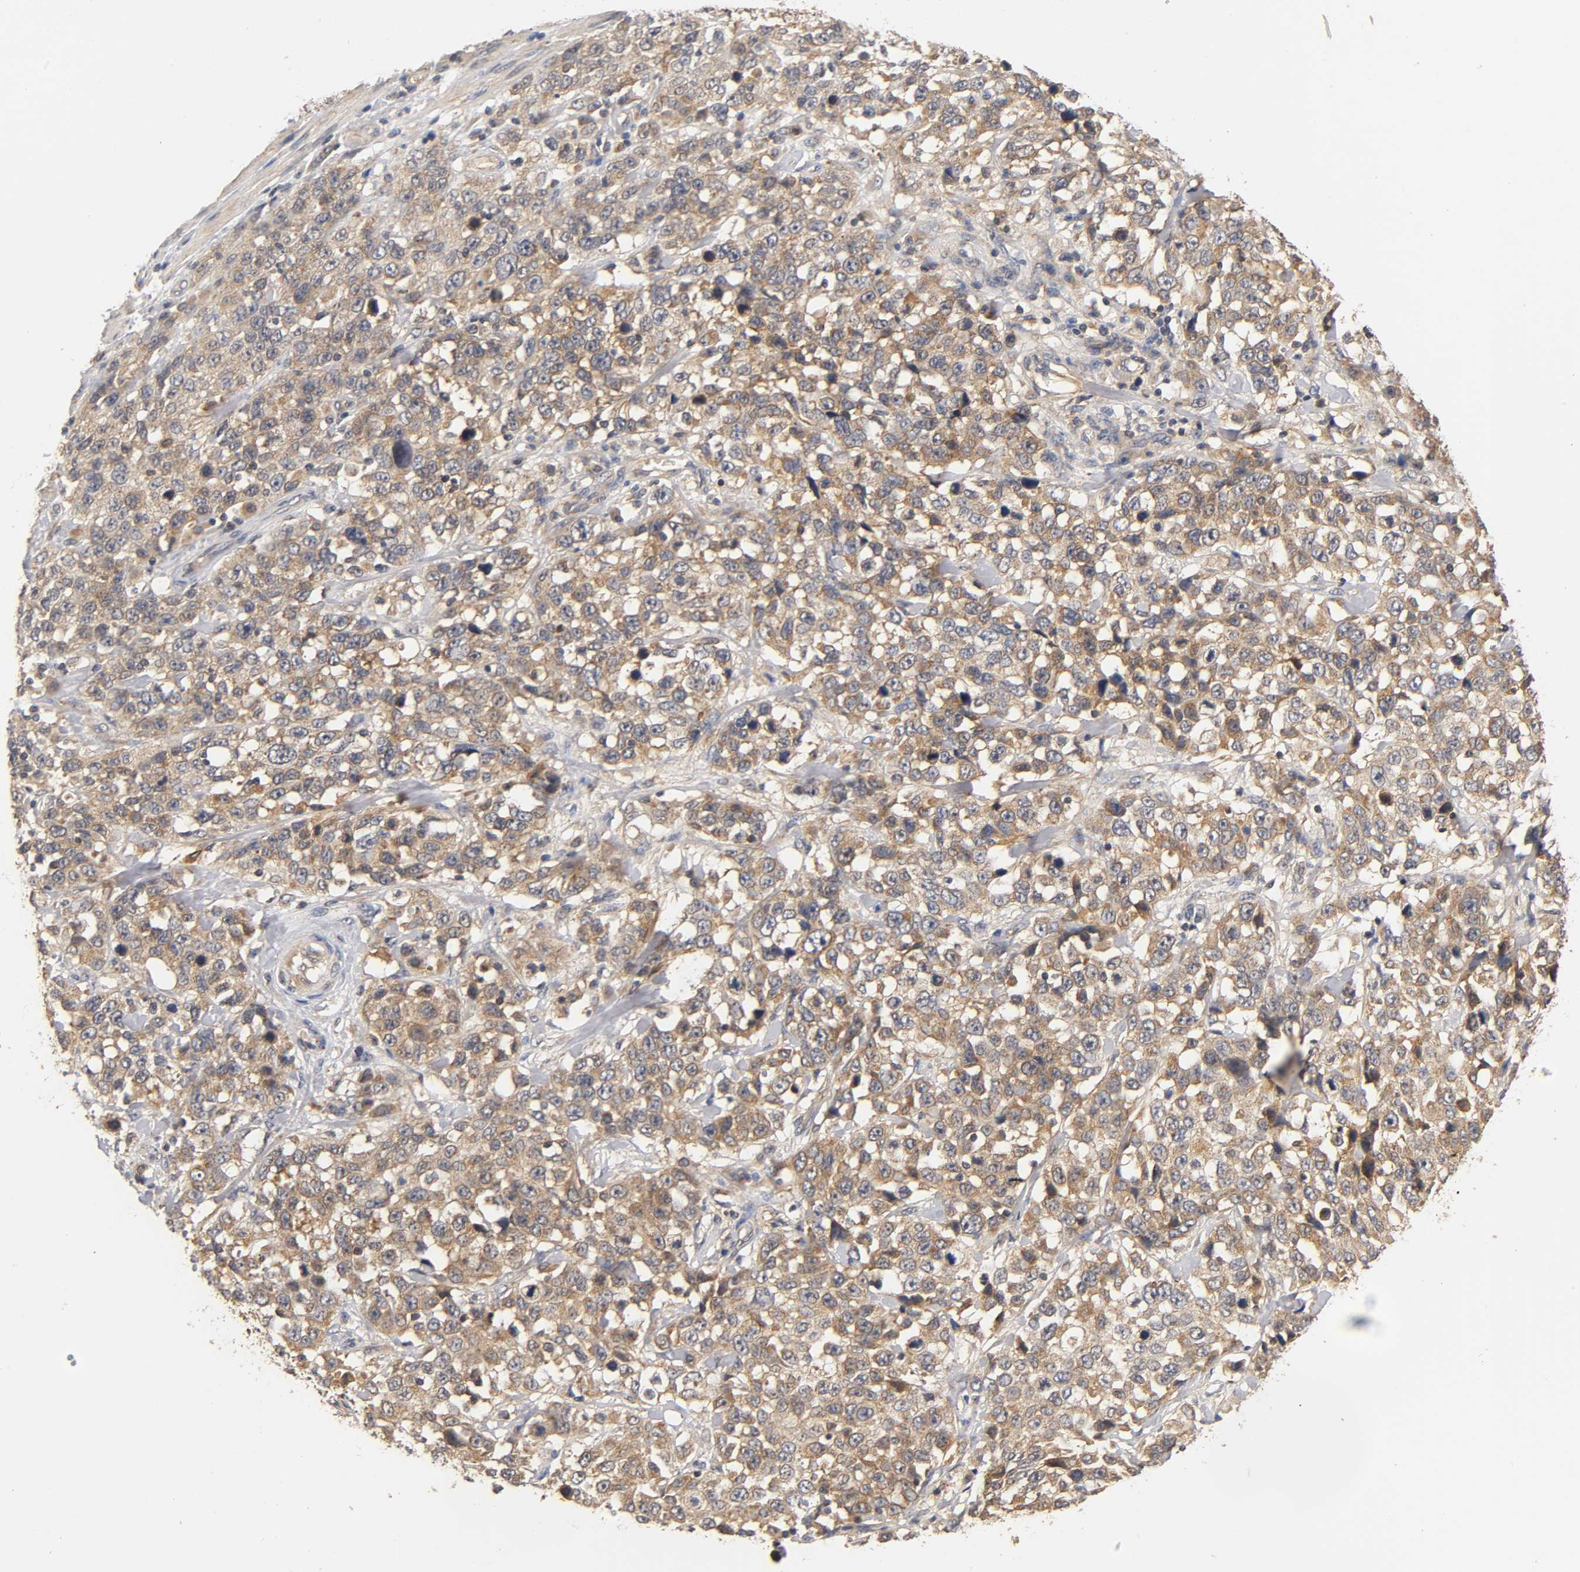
{"staining": {"intensity": "moderate", "quantity": ">75%", "location": "cytoplasmic/membranous"}, "tissue": "stomach cancer", "cell_type": "Tumor cells", "image_type": "cancer", "snomed": [{"axis": "morphology", "description": "Normal tissue, NOS"}, {"axis": "morphology", "description": "Adenocarcinoma, NOS"}, {"axis": "topography", "description": "Stomach"}], "caption": "Tumor cells show medium levels of moderate cytoplasmic/membranous expression in approximately >75% of cells in stomach cancer (adenocarcinoma).", "gene": "SCAP", "patient": {"sex": "male", "age": 48}}